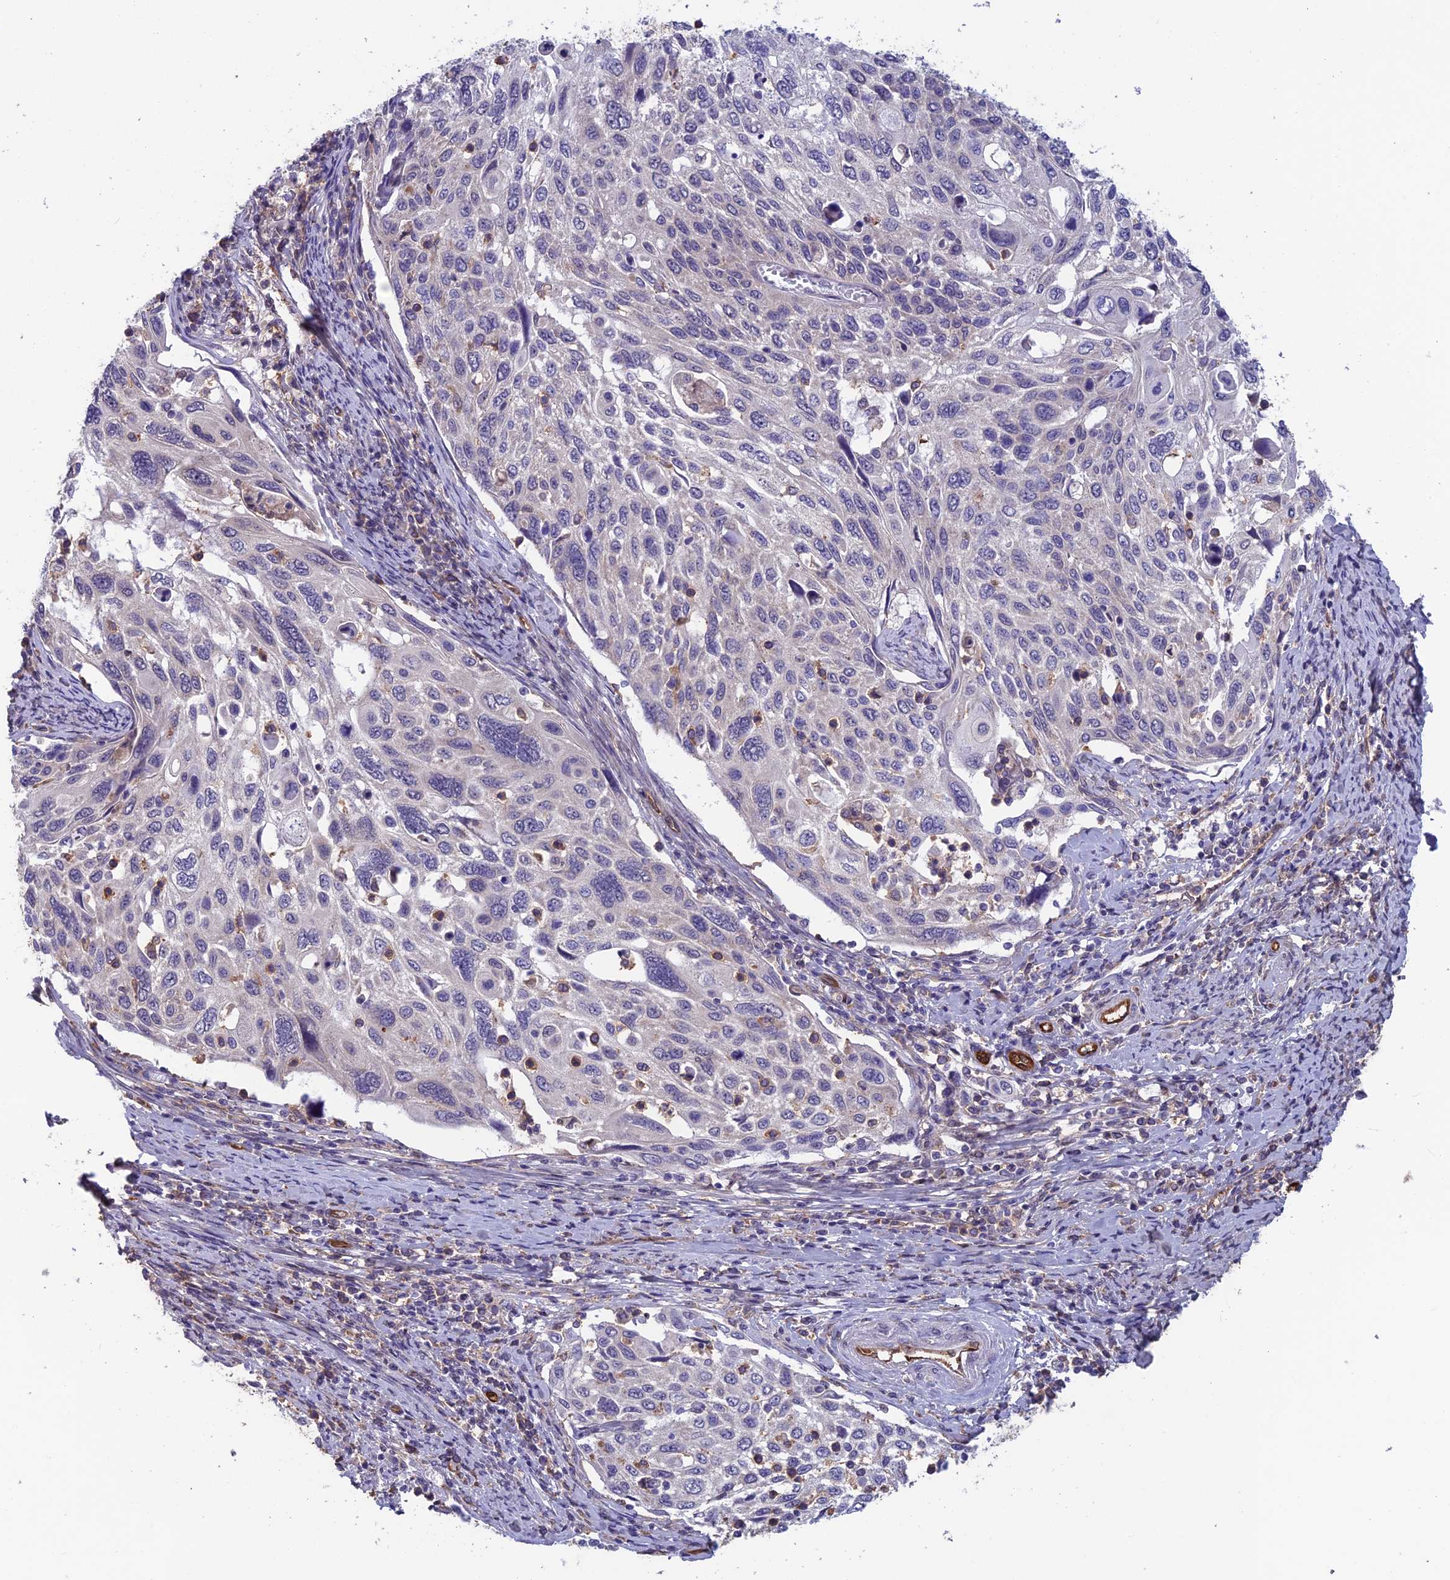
{"staining": {"intensity": "negative", "quantity": "none", "location": "none"}, "tissue": "cervical cancer", "cell_type": "Tumor cells", "image_type": "cancer", "snomed": [{"axis": "morphology", "description": "Squamous cell carcinoma, NOS"}, {"axis": "topography", "description": "Cervix"}], "caption": "Squamous cell carcinoma (cervical) was stained to show a protein in brown. There is no significant positivity in tumor cells. The staining was performed using DAB (3,3'-diaminobenzidine) to visualize the protein expression in brown, while the nuclei were stained in blue with hematoxylin (Magnification: 20x).", "gene": "MAST2", "patient": {"sex": "female", "age": 70}}